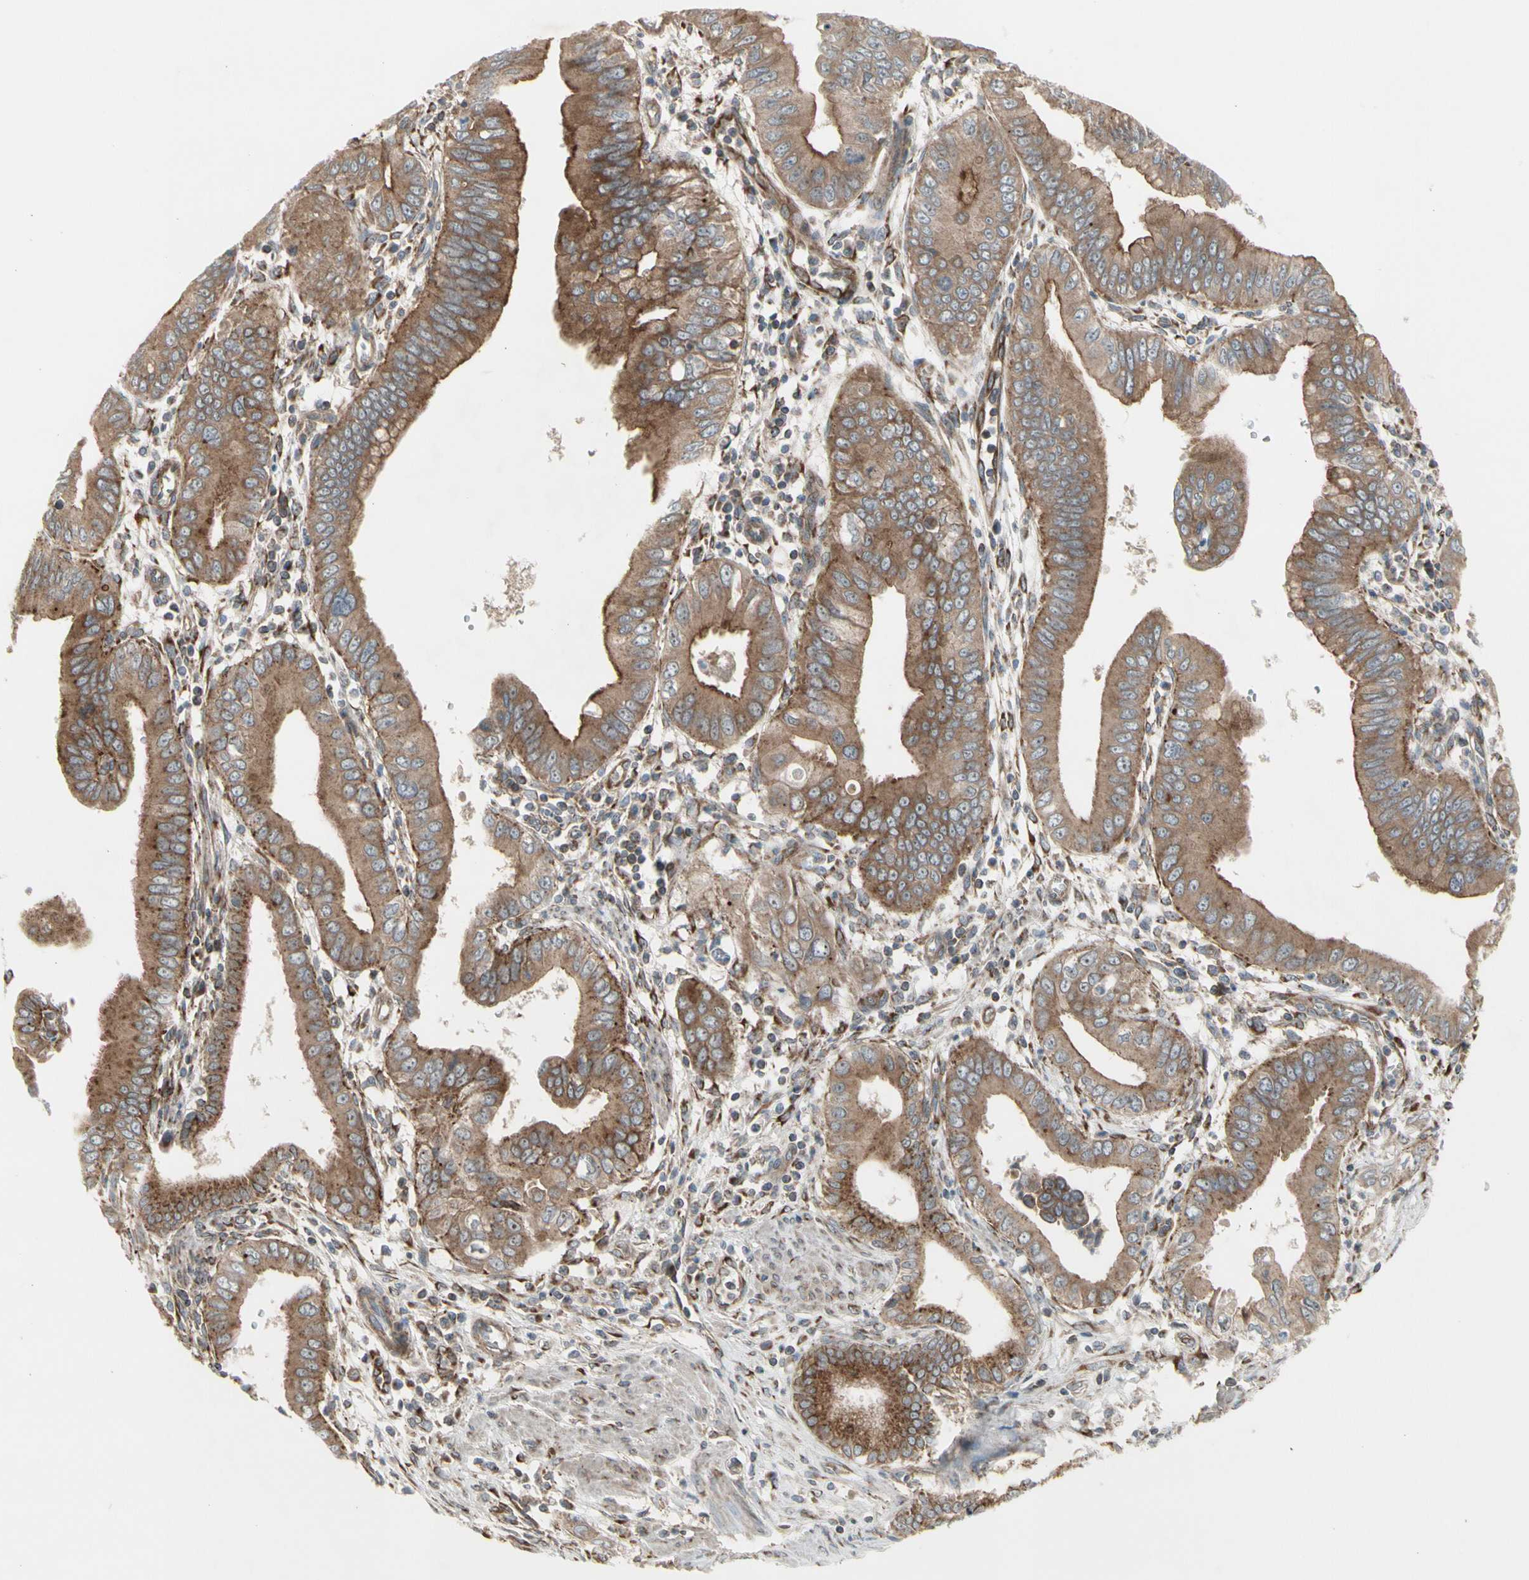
{"staining": {"intensity": "moderate", "quantity": ">75%", "location": "cytoplasmic/membranous"}, "tissue": "pancreatic cancer", "cell_type": "Tumor cells", "image_type": "cancer", "snomed": [{"axis": "morphology", "description": "Normal tissue, NOS"}, {"axis": "topography", "description": "Lymph node"}], "caption": "Immunohistochemistry micrograph of human pancreatic cancer stained for a protein (brown), which reveals medium levels of moderate cytoplasmic/membranous staining in approximately >75% of tumor cells.", "gene": "SLC39A9", "patient": {"sex": "male", "age": 50}}